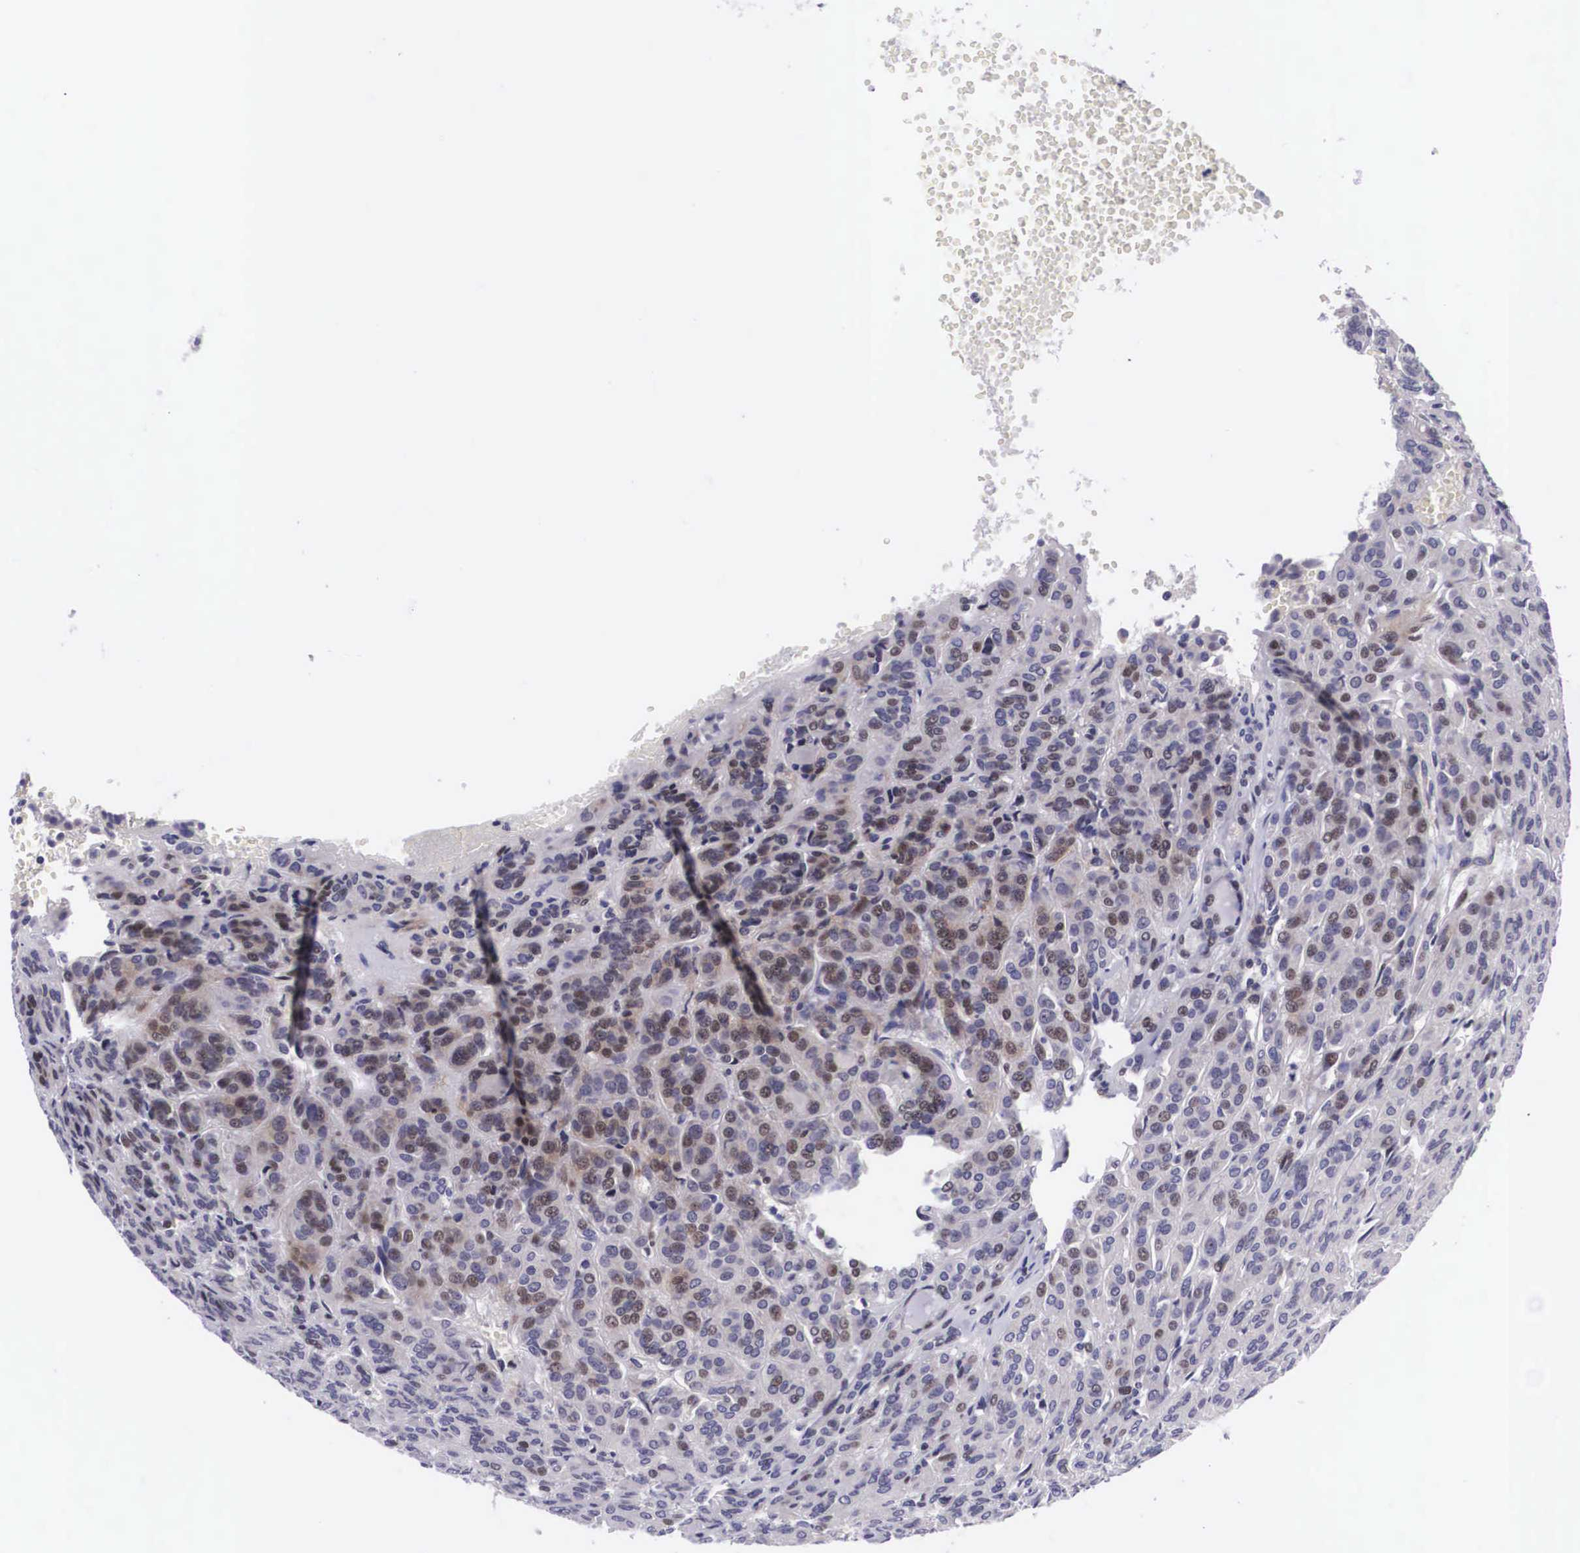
{"staining": {"intensity": "weak", "quantity": "<25%", "location": "nuclear"}, "tissue": "thyroid cancer", "cell_type": "Tumor cells", "image_type": "cancer", "snomed": [{"axis": "morphology", "description": "Follicular adenoma carcinoma, NOS"}, {"axis": "topography", "description": "Thyroid gland"}], "caption": "Tumor cells are negative for brown protein staining in follicular adenoma carcinoma (thyroid). Nuclei are stained in blue.", "gene": "EMID1", "patient": {"sex": "female", "age": 71}}